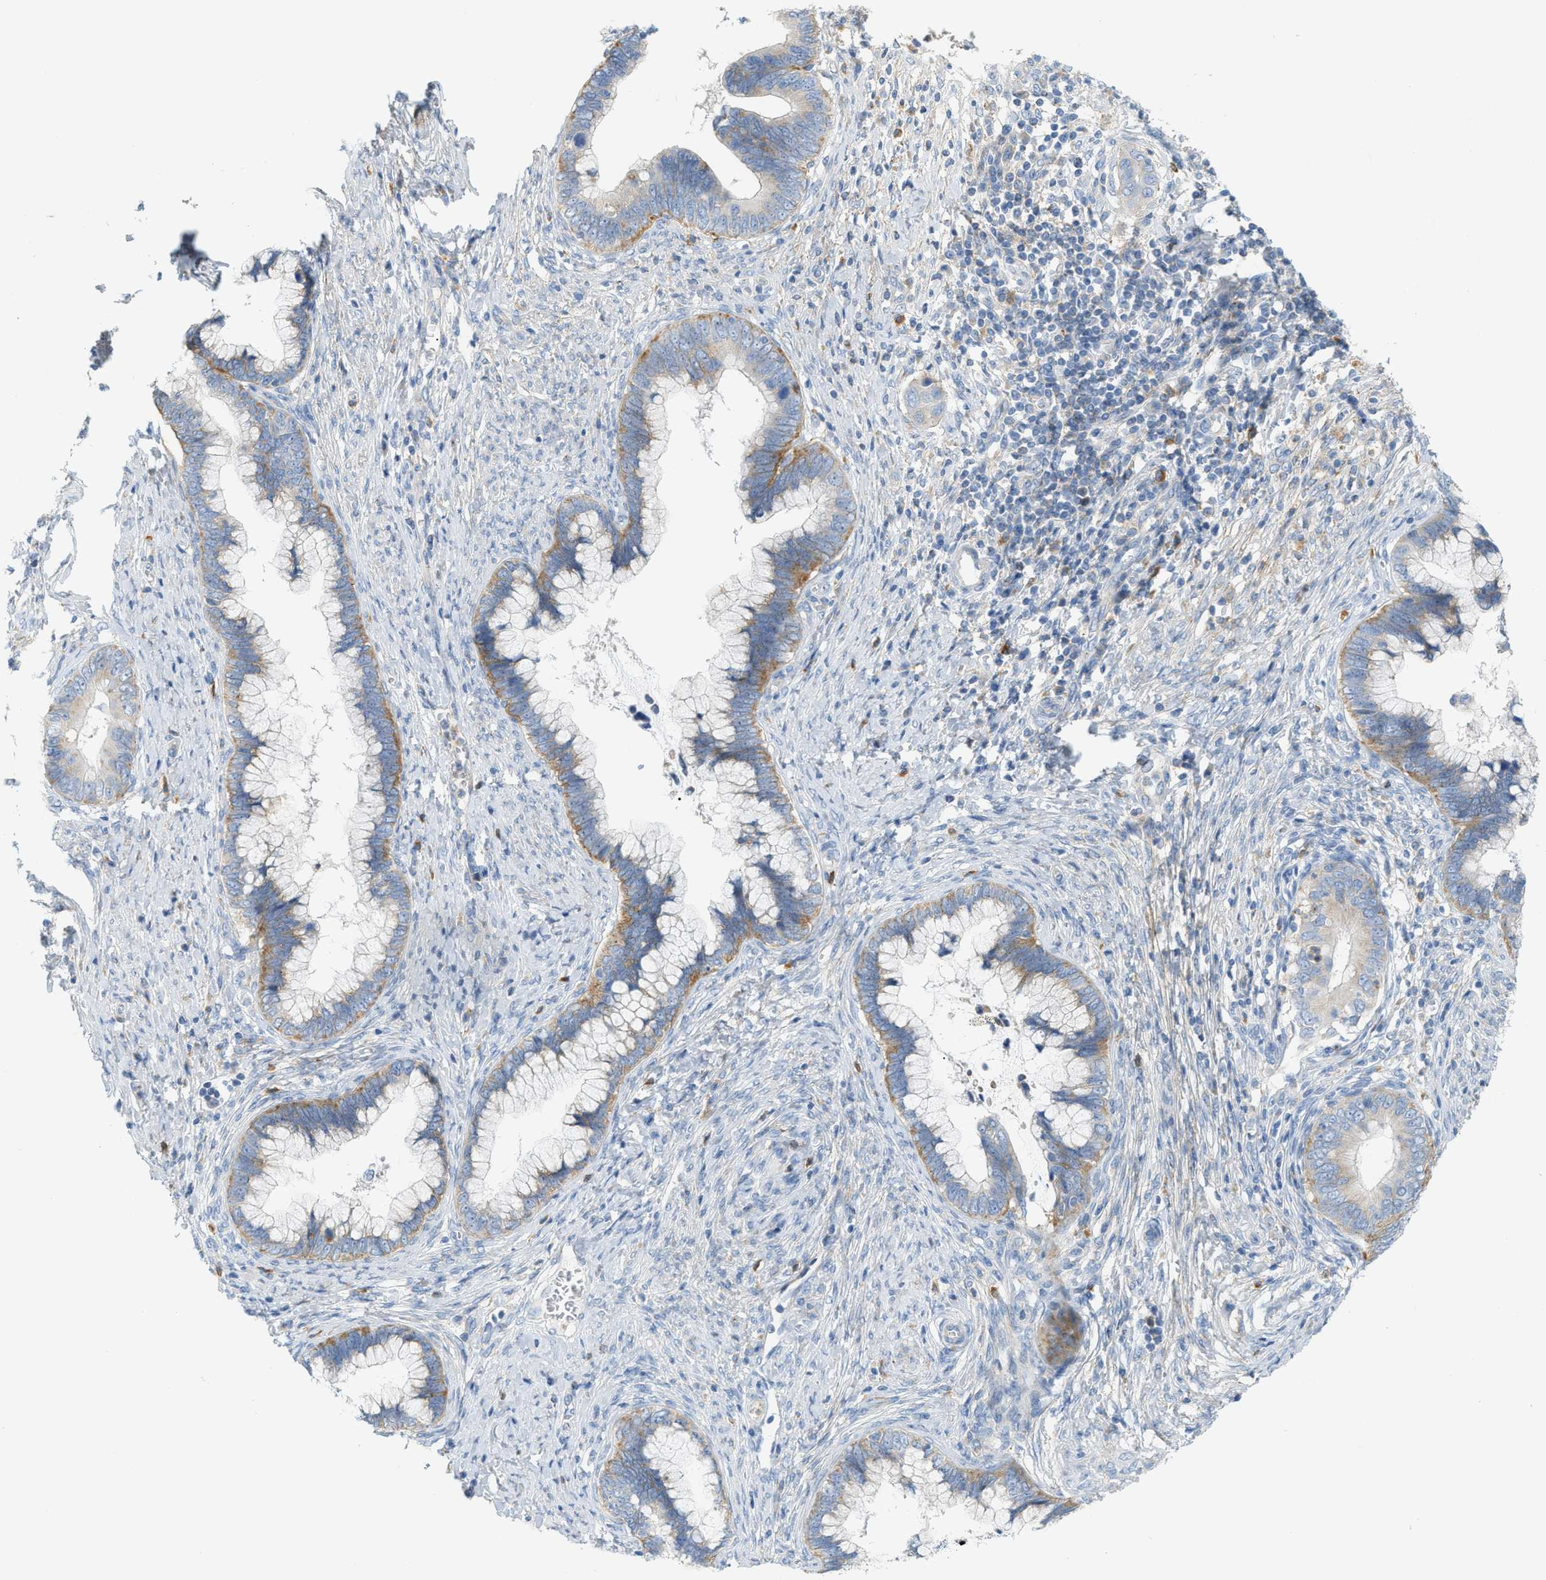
{"staining": {"intensity": "moderate", "quantity": "25%-75%", "location": "cytoplasmic/membranous"}, "tissue": "cervical cancer", "cell_type": "Tumor cells", "image_type": "cancer", "snomed": [{"axis": "morphology", "description": "Adenocarcinoma, NOS"}, {"axis": "topography", "description": "Cervix"}], "caption": "Adenocarcinoma (cervical) stained with a protein marker exhibits moderate staining in tumor cells.", "gene": "LMBRD1", "patient": {"sex": "female", "age": 44}}